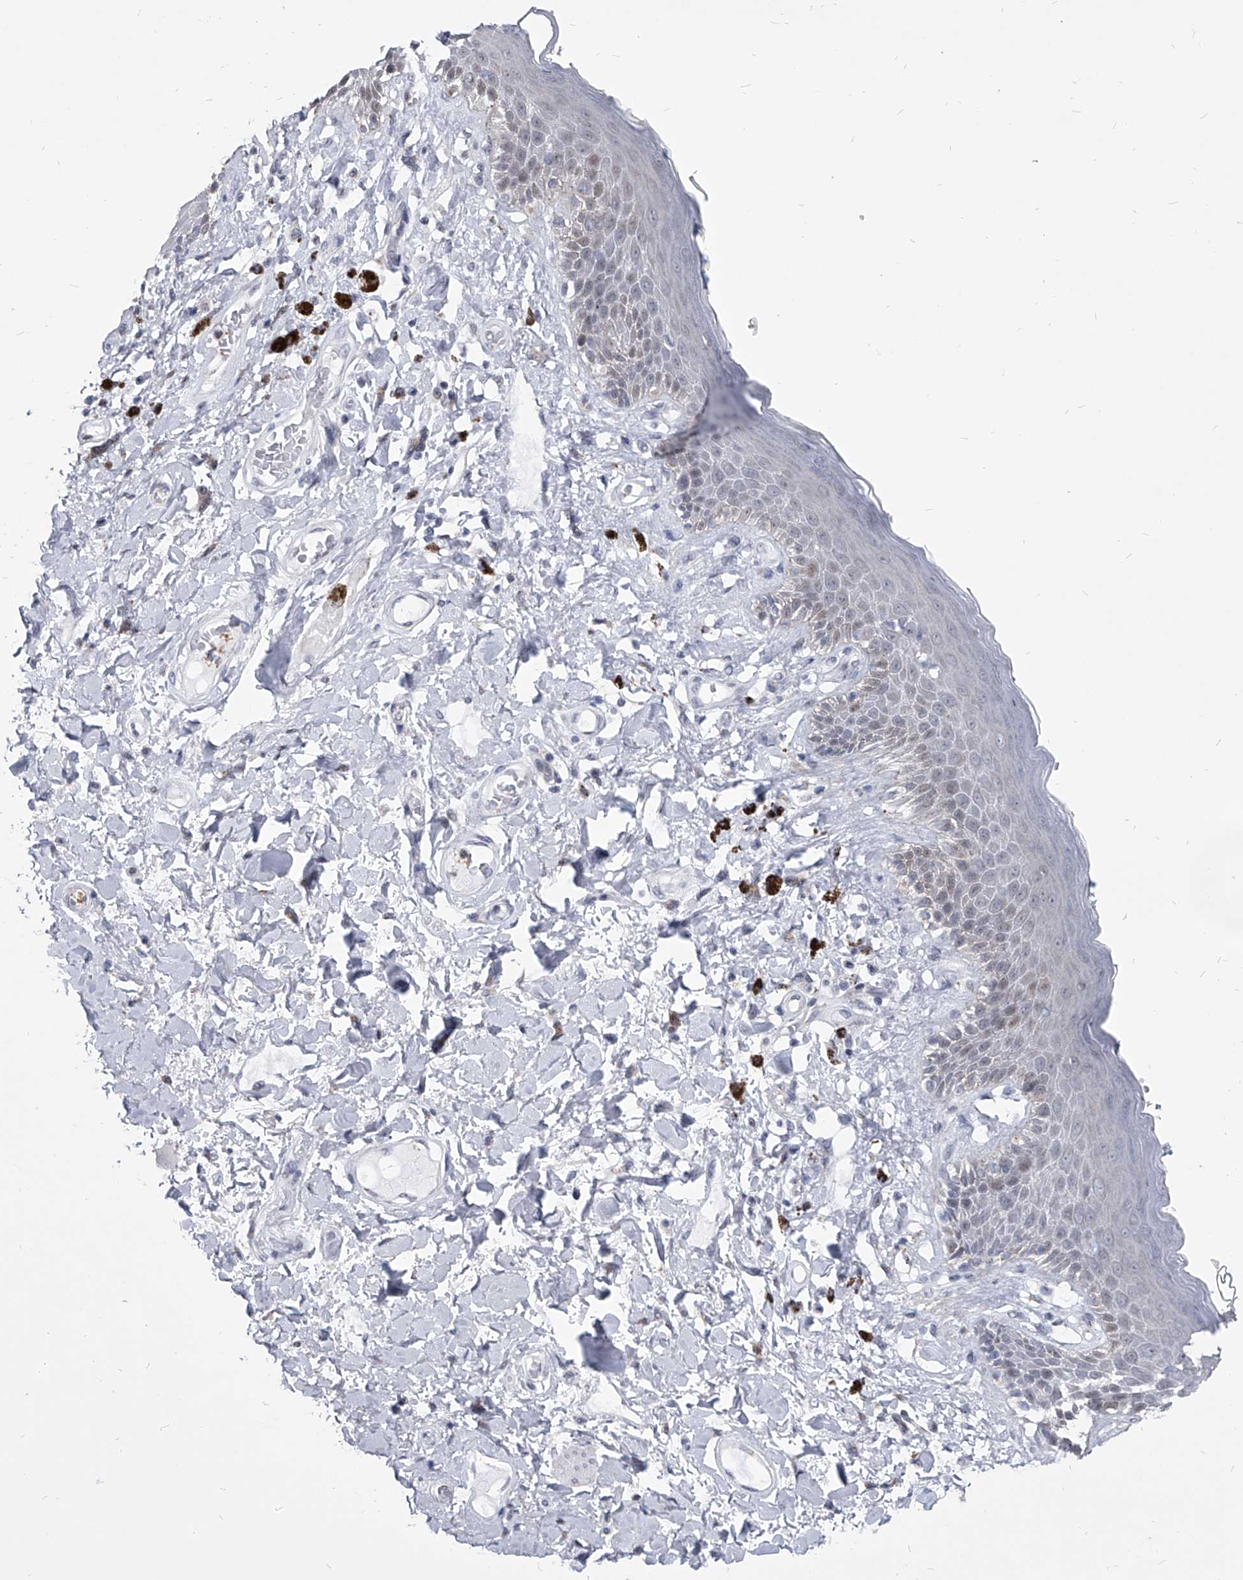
{"staining": {"intensity": "weak", "quantity": "<25%", "location": "cytoplasmic/membranous,nuclear"}, "tissue": "skin", "cell_type": "Epidermal cells", "image_type": "normal", "snomed": [{"axis": "morphology", "description": "Normal tissue, NOS"}, {"axis": "topography", "description": "Anal"}], "caption": "A photomicrograph of skin stained for a protein displays no brown staining in epidermal cells. (DAB (3,3'-diaminobenzidine) immunohistochemistry with hematoxylin counter stain).", "gene": "EVA1C", "patient": {"sex": "female", "age": 78}}